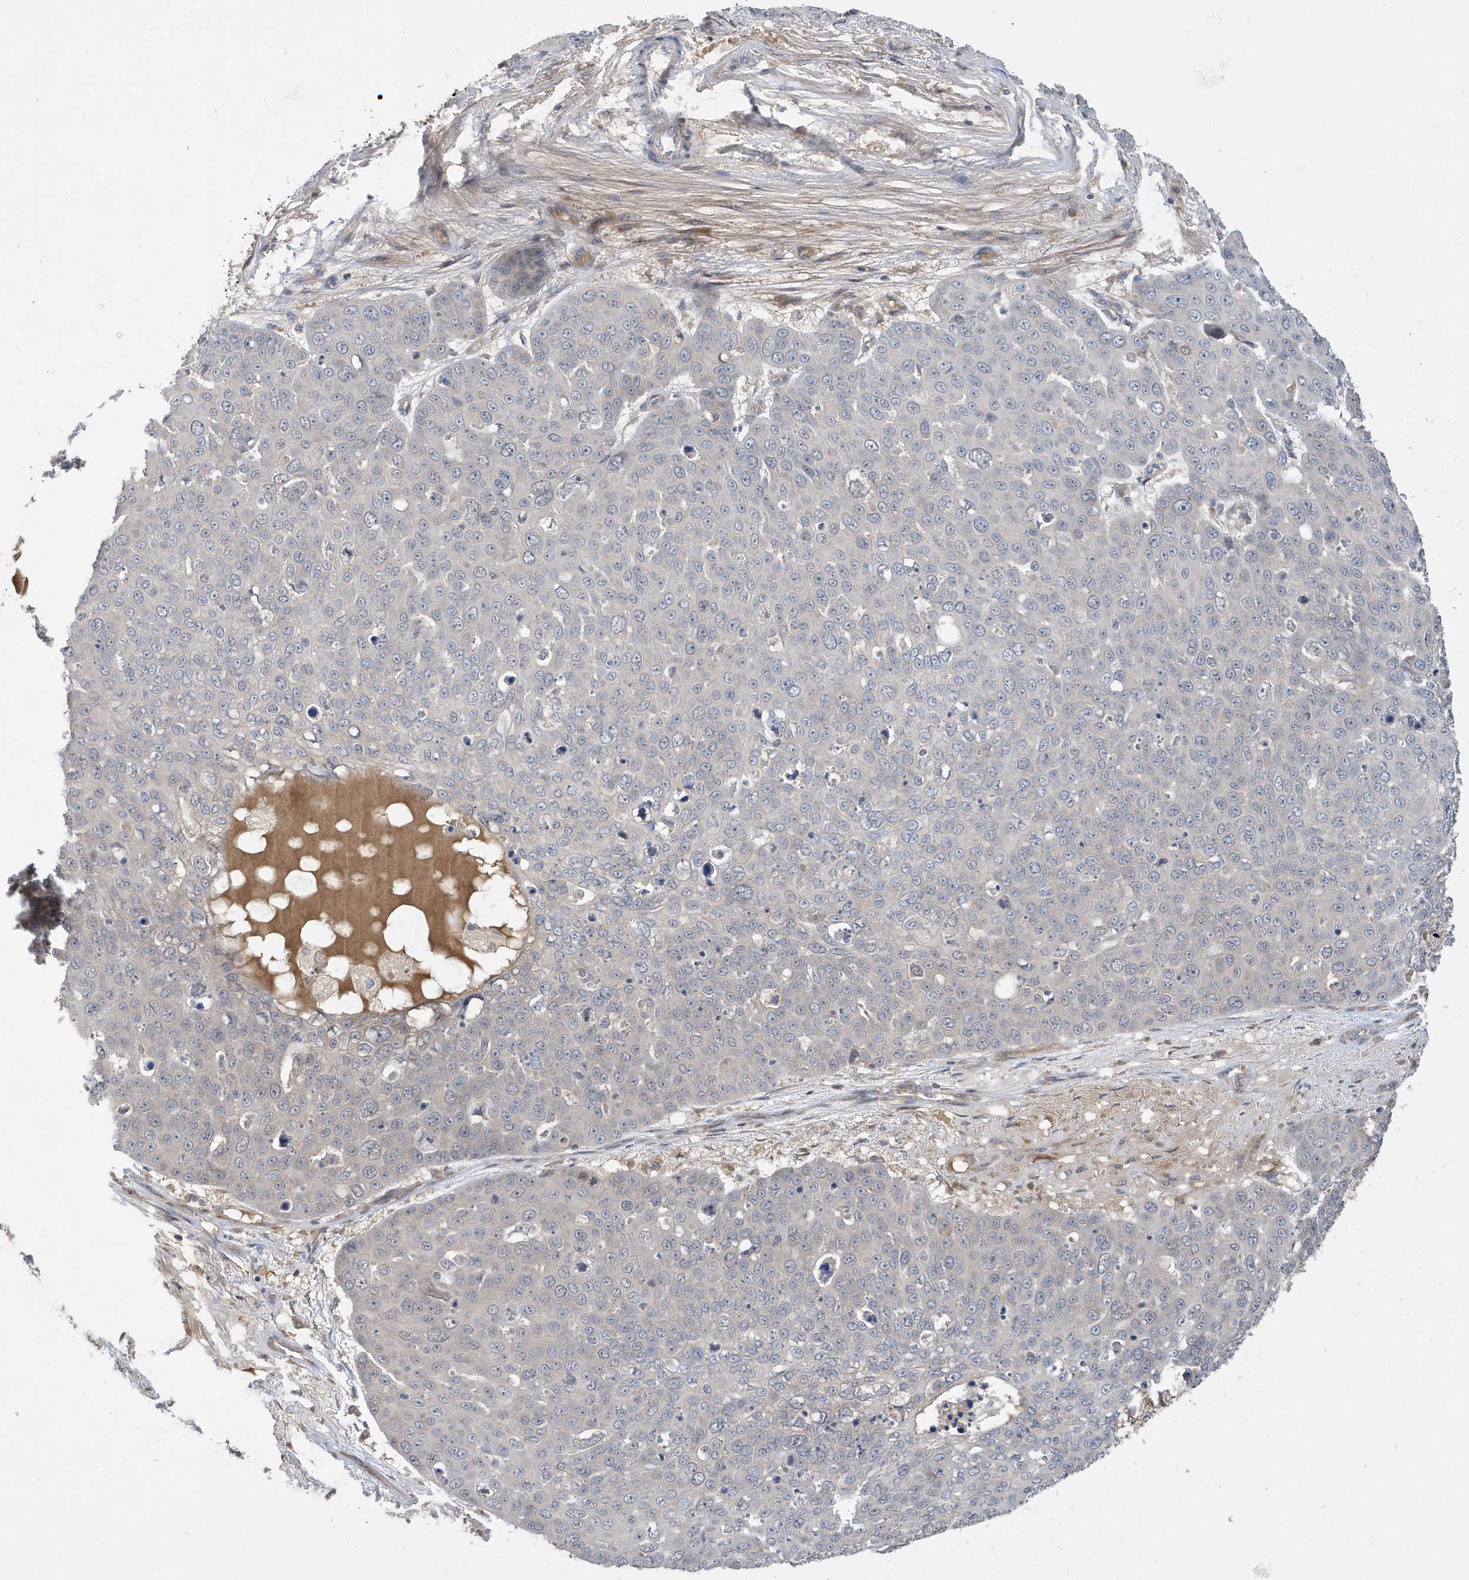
{"staining": {"intensity": "negative", "quantity": "none", "location": "none"}, "tissue": "skin cancer", "cell_type": "Tumor cells", "image_type": "cancer", "snomed": [{"axis": "morphology", "description": "Squamous cell carcinoma, NOS"}, {"axis": "topography", "description": "Skin"}], "caption": "Immunohistochemistry (IHC) histopathology image of neoplastic tissue: skin squamous cell carcinoma stained with DAB (3,3'-diaminobenzidine) demonstrates no significant protein positivity in tumor cells.", "gene": "LAPTM4A", "patient": {"sex": "male", "age": 71}}